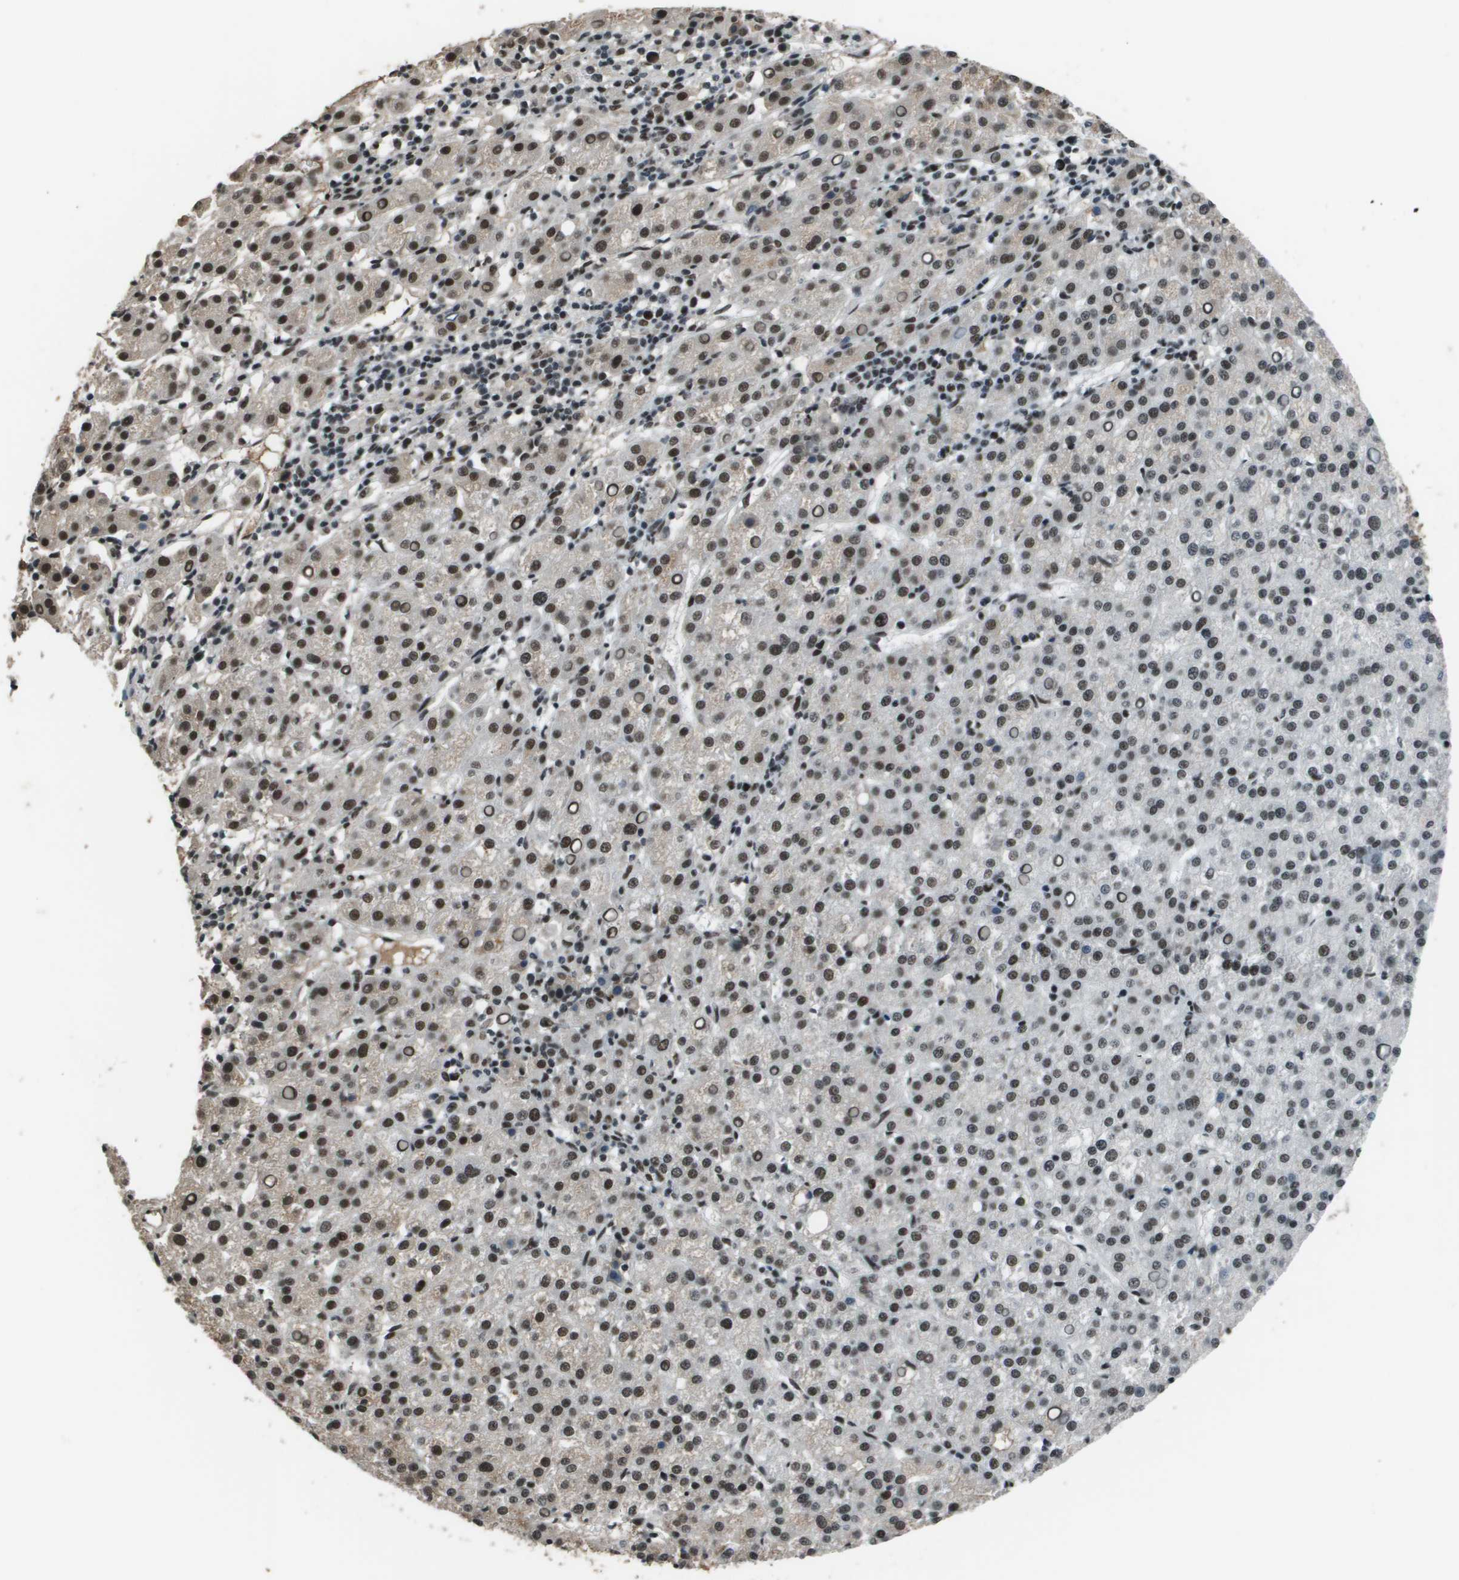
{"staining": {"intensity": "strong", "quantity": ">75%", "location": "nuclear"}, "tissue": "liver cancer", "cell_type": "Tumor cells", "image_type": "cancer", "snomed": [{"axis": "morphology", "description": "Carcinoma, Hepatocellular, NOS"}, {"axis": "topography", "description": "Liver"}], "caption": "Protein expression analysis of human liver hepatocellular carcinoma reveals strong nuclear positivity in approximately >75% of tumor cells.", "gene": "THRAP3", "patient": {"sex": "female", "age": 58}}